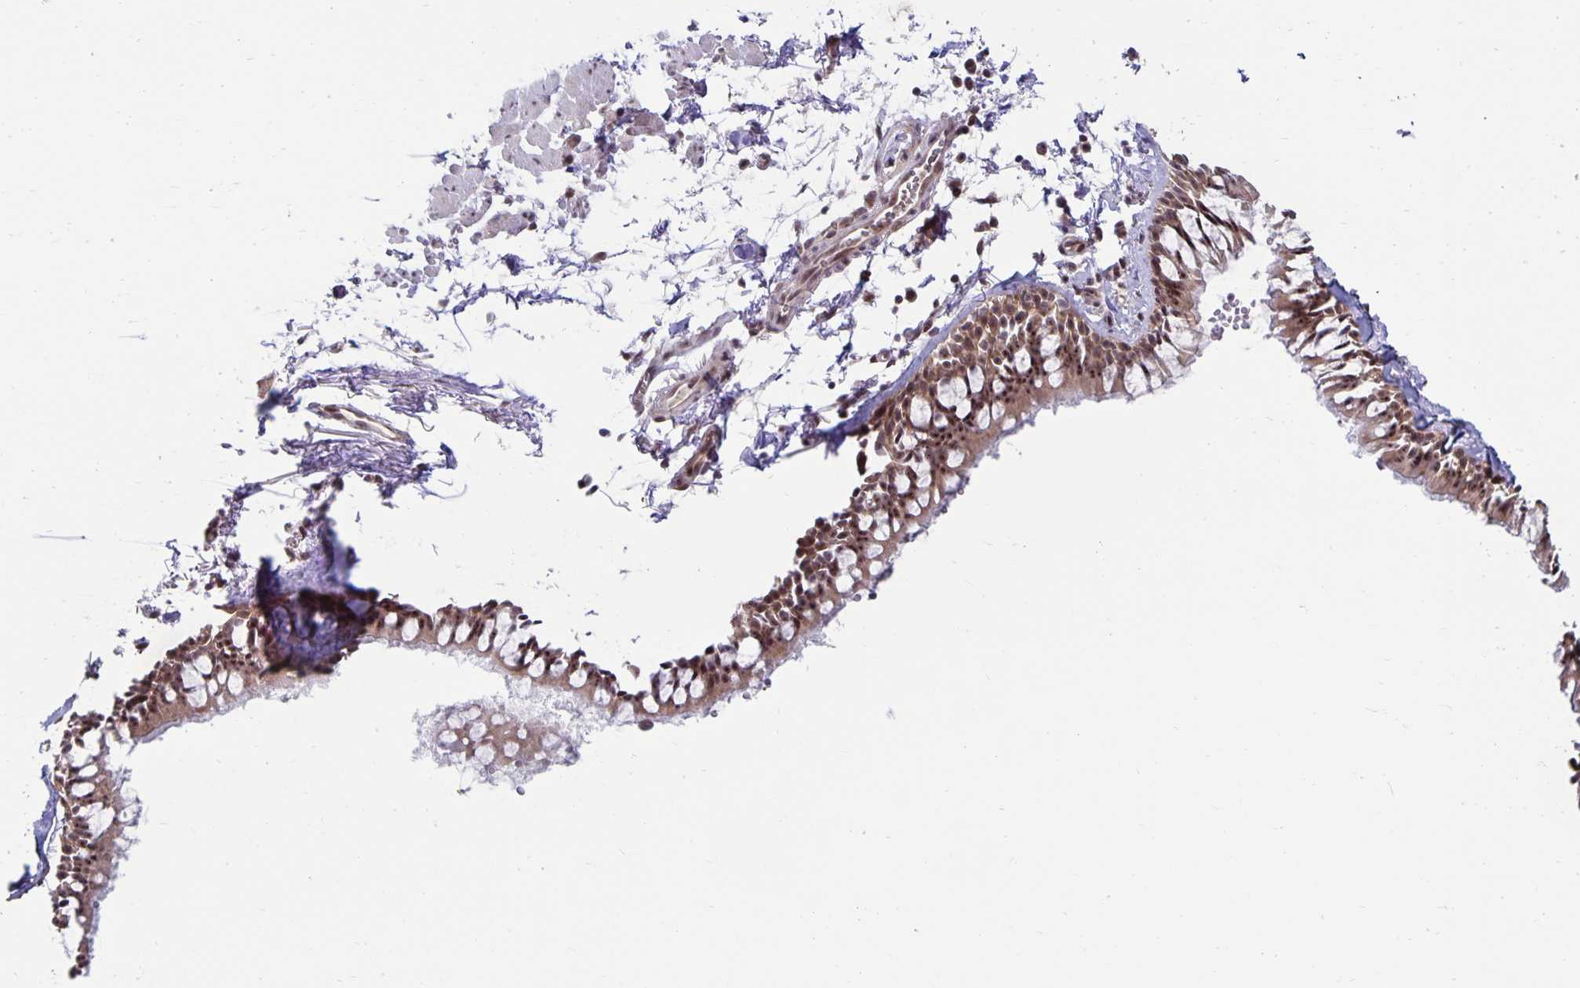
{"staining": {"intensity": "moderate", "quantity": ">75%", "location": "cytoplasmic/membranous,nuclear"}, "tissue": "bronchus", "cell_type": "Respiratory epithelial cells", "image_type": "normal", "snomed": [{"axis": "morphology", "description": "Normal tissue, NOS"}, {"axis": "topography", "description": "Cartilage tissue"}, {"axis": "topography", "description": "Bronchus"}, {"axis": "topography", "description": "Peripheral nerve tissue"}], "caption": "High-power microscopy captured an immunohistochemistry photomicrograph of normal bronchus, revealing moderate cytoplasmic/membranous,nuclear staining in about >75% of respiratory epithelial cells.", "gene": "EXOC6B", "patient": {"sex": "female", "age": 59}}